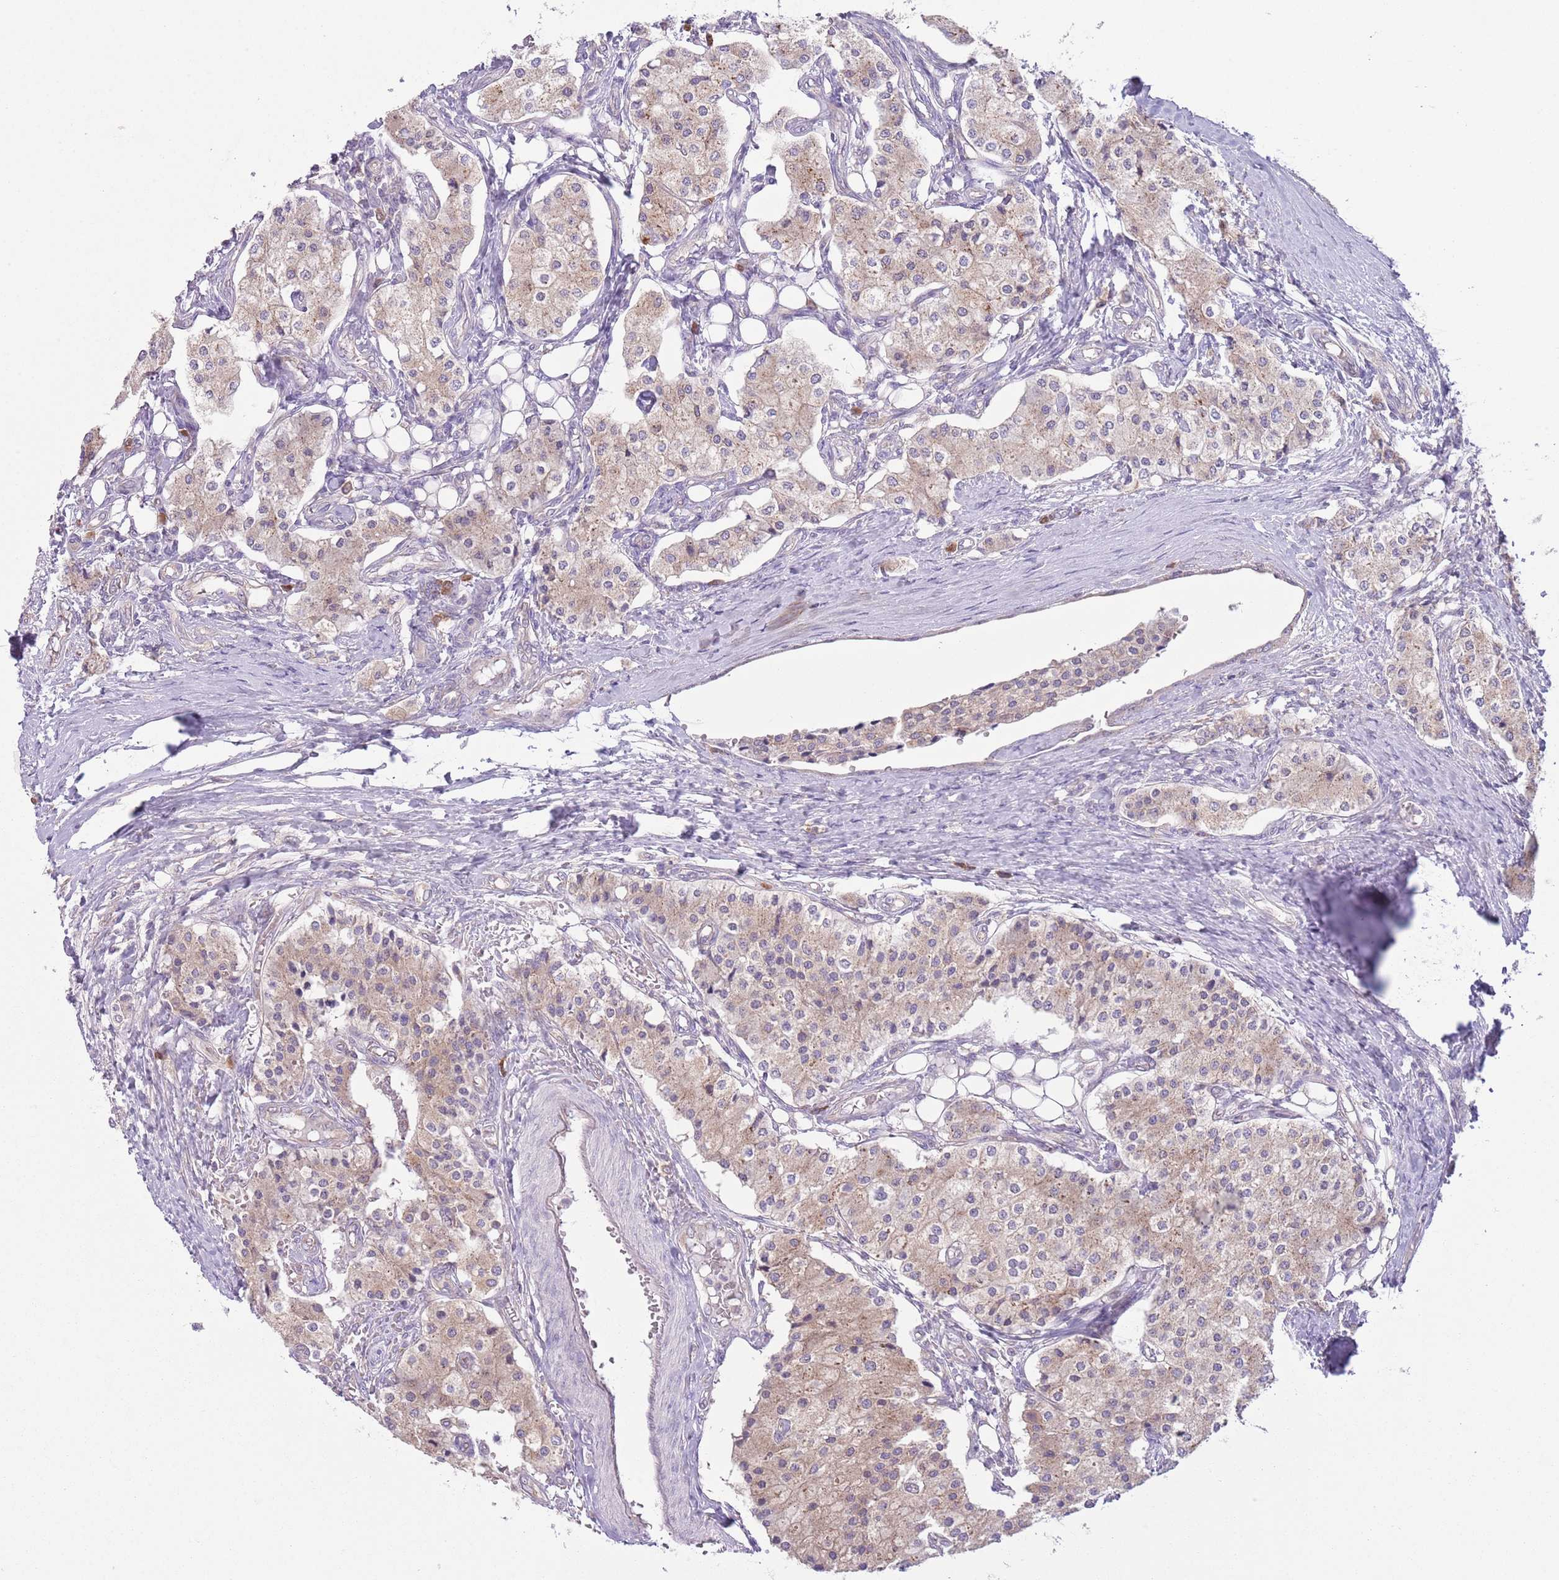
{"staining": {"intensity": "weak", "quantity": "<25%", "location": "cytoplasmic/membranous"}, "tissue": "carcinoid", "cell_type": "Tumor cells", "image_type": "cancer", "snomed": [{"axis": "morphology", "description": "Carcinoid, malignant, NOS"}, {"axis": "topography", "description": "Colon"}], "caption": "This micrograph is of malignant carcinoid stained with immunohistochemistry (IHC) to label a protein in brown with the nuclei are counter-stained blue. There is no expression in tumor cells. The staining was performed using DAB to visualize the protein expression in brown, while the nuclei were stained in blue with hematoxylin (Magnification: 20x).", "gene": "COPE", "patient": {"sex": "female", "age": 52}}